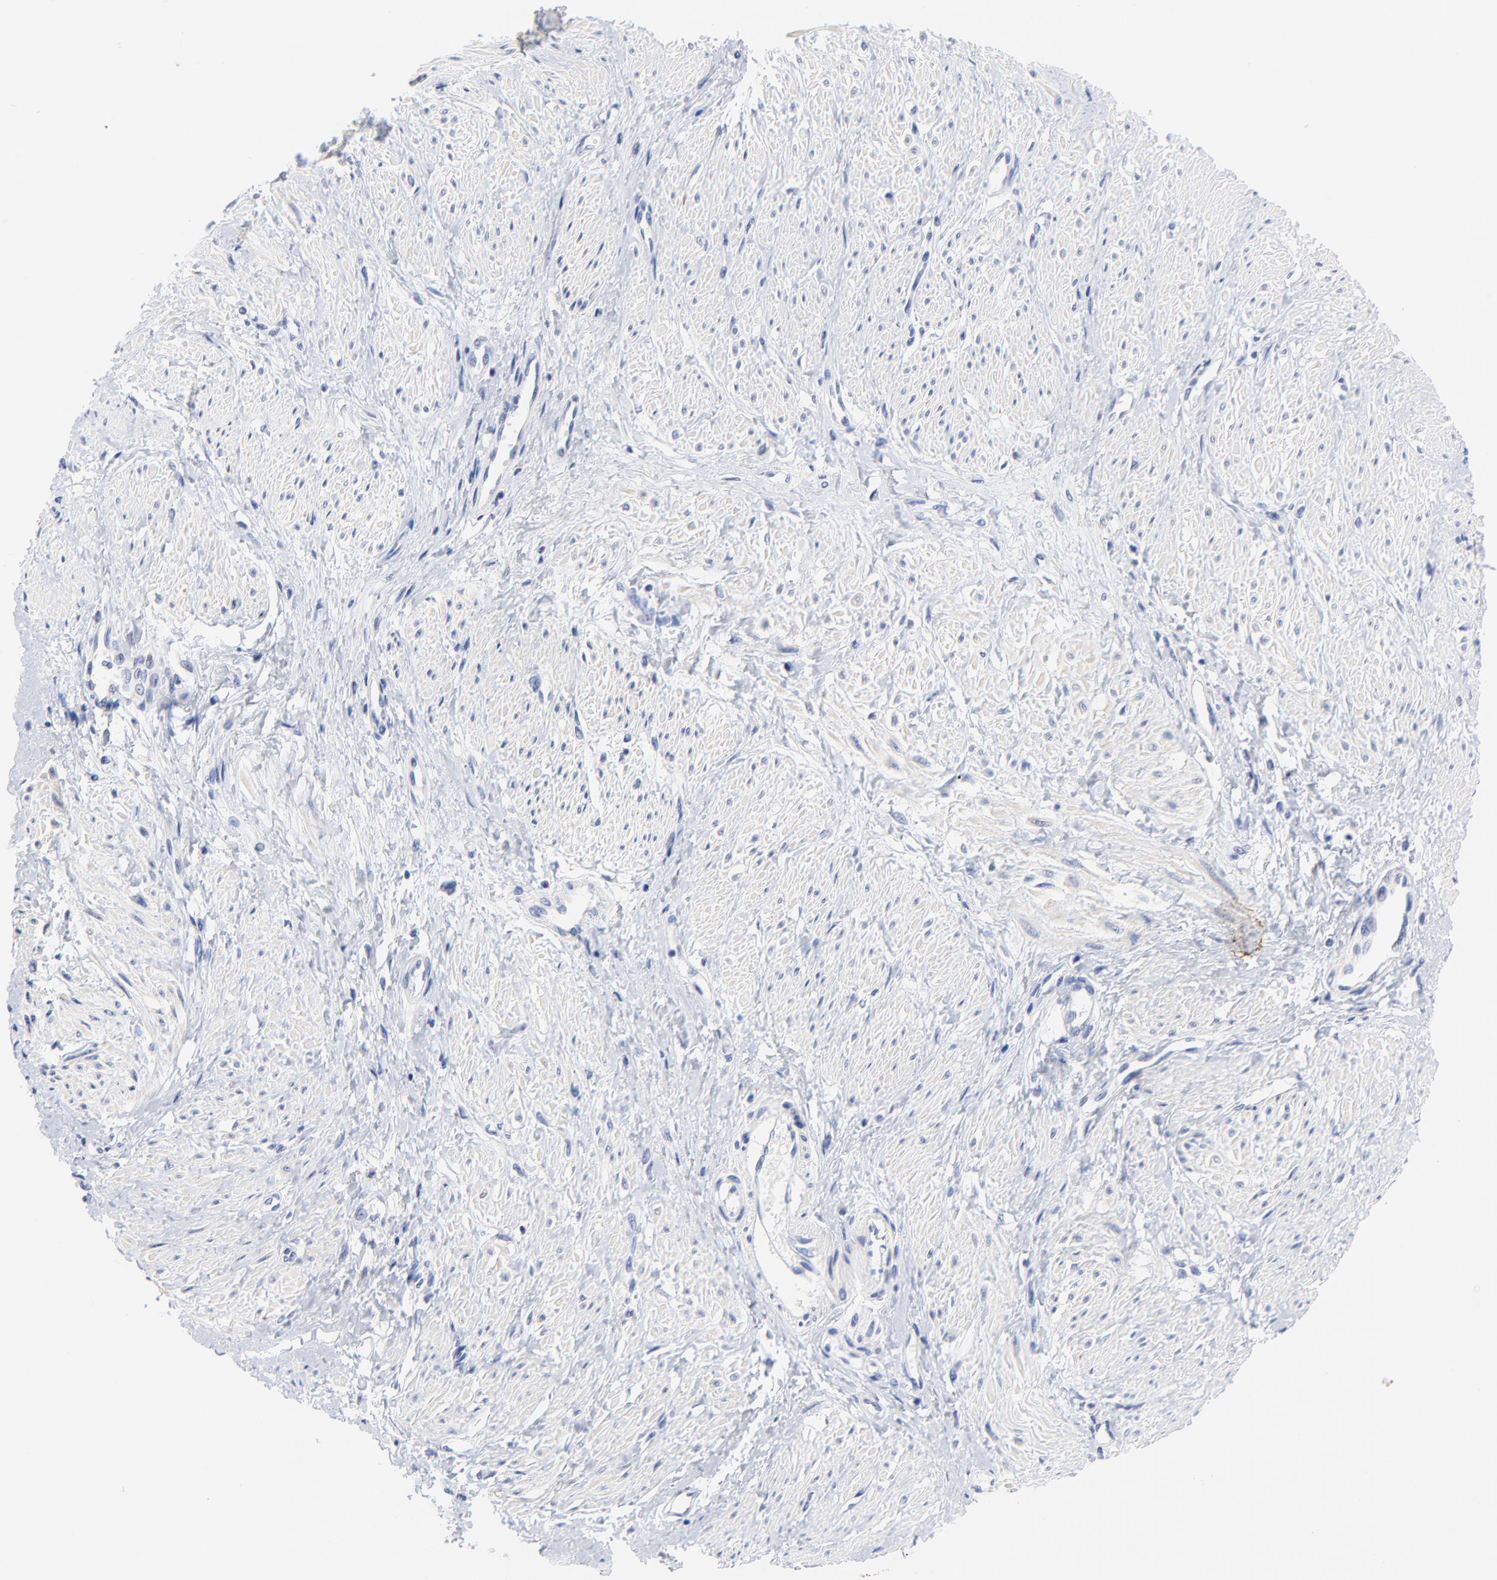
{"staining": {"intensity": "negative", "quantity": "none", "location": "none"}, "tissue": "smooth muscle", "cell_type": "Smooth muscle cells", "image_type": "normal", "snomed": [{"axis": "morphology", "description": "Normal tissue, NOS"}, {"axis": "topography", "description": "Smooth muscle"}, {"axis": "topography", "description": "Uterus"}], "caption": "Protein analysis of unremarkable smooth muscle exhibits no significant staining in smooth muscle cells. The staining was performed using DAB (3,3'-diaminobenzidine) to visualize the protein expression in brown, while the nuclei were stained in blue with hematoxylin (Magnification: 20x).", "gene": "FBXO10", "patient": {"sex": "female", "age": 39}}